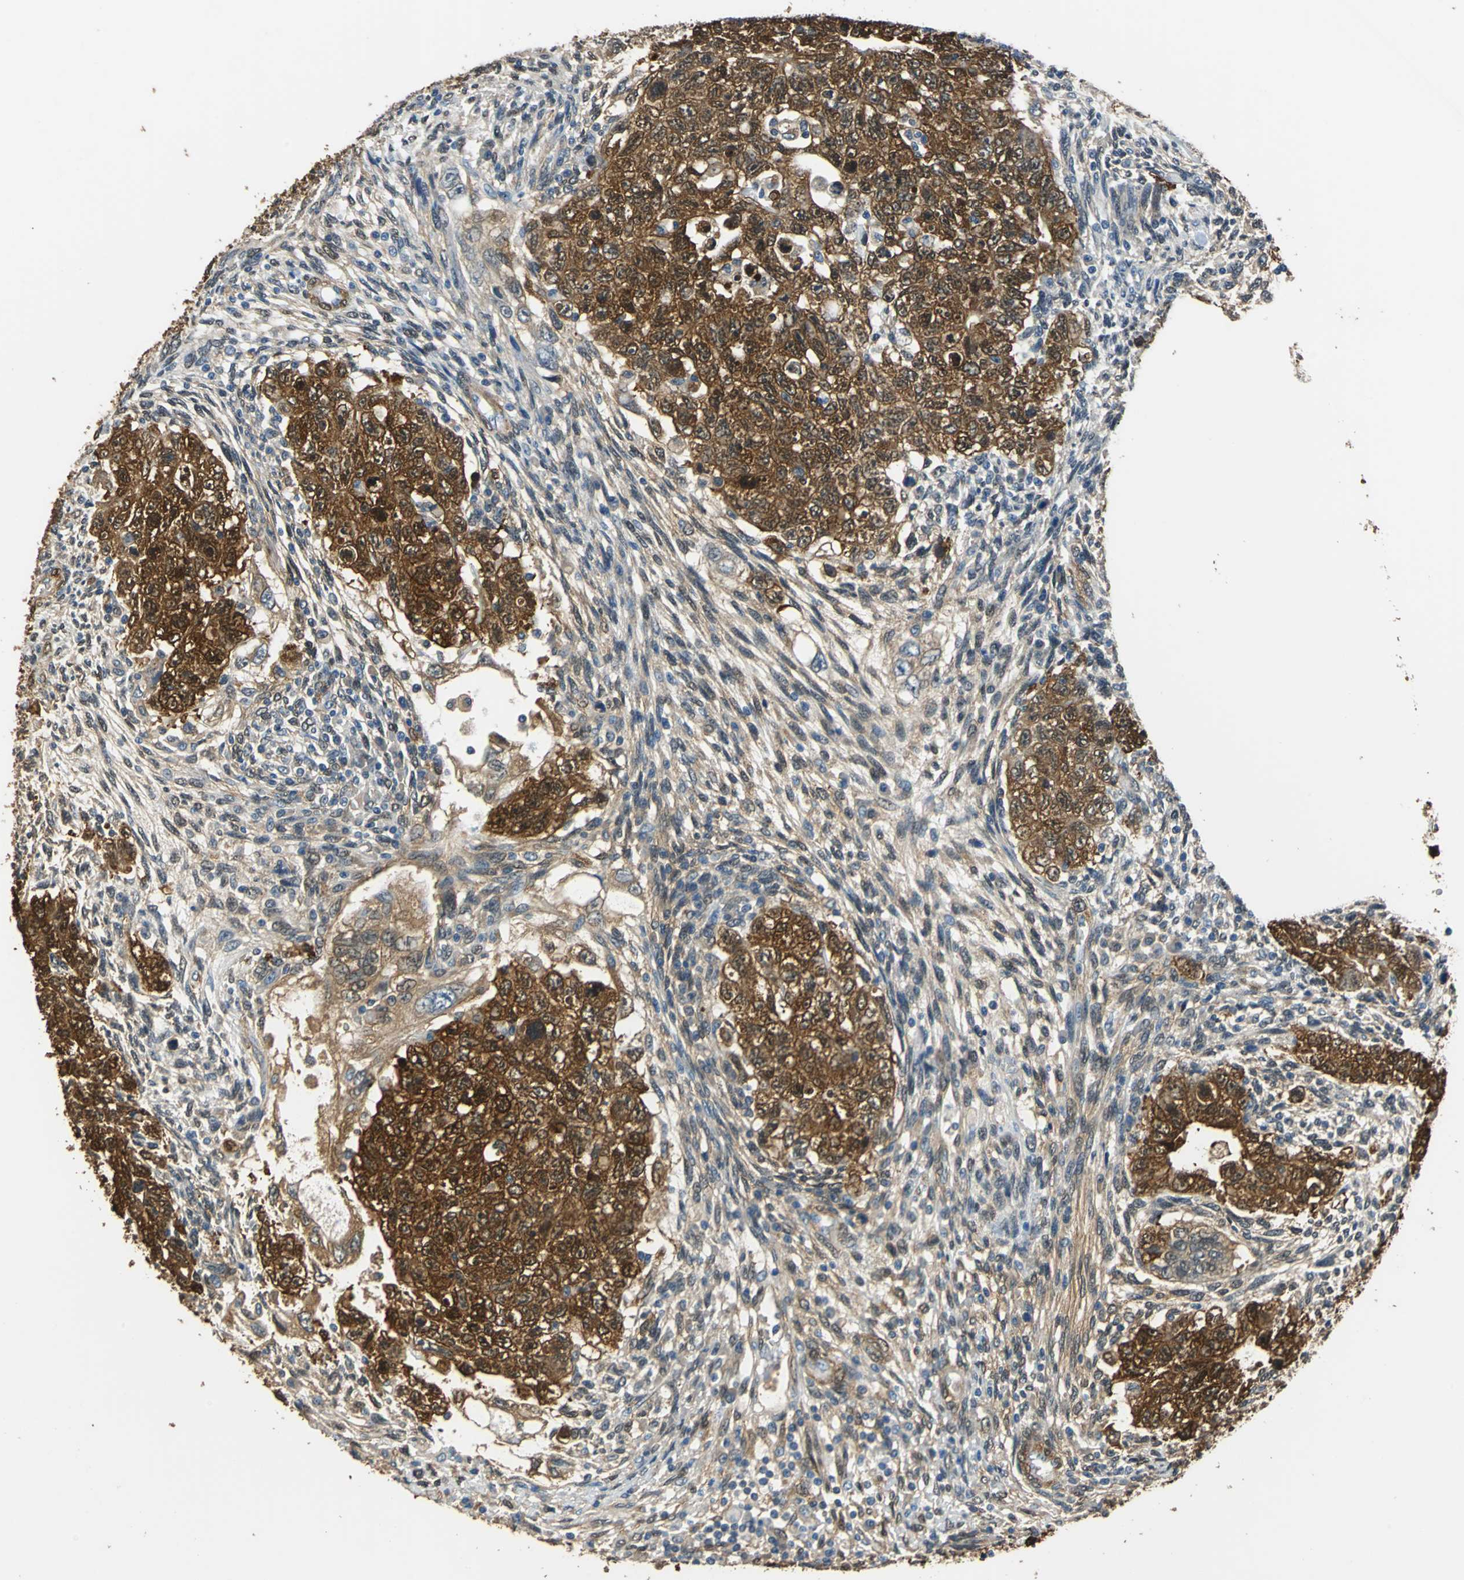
{"staining": {"intensity": "strong", "quantity": ">75%", "location": "cytoplasmic/membranous,nuclear"}, "tissue": "testis cancer", "cell_type": "Tumor cells", "image_type": "cancer", "snomed": [{"axis": "morphology", "description": "Normal tissue, NOS"}, {"axis": "morphology", "description": "Carcinoma, Embryonal, NOS"}, {"axis": "topography", "description": "Testis"}], "caption": "Testis embryonal carcinoma was stained to show a protein in brown. There is high levels of strong cytoplasmic/membranous and nuclear staining in about >75% of tumor cells.", "gene": "FKBP4", "patient": {"sex": "male", "age": 36}}